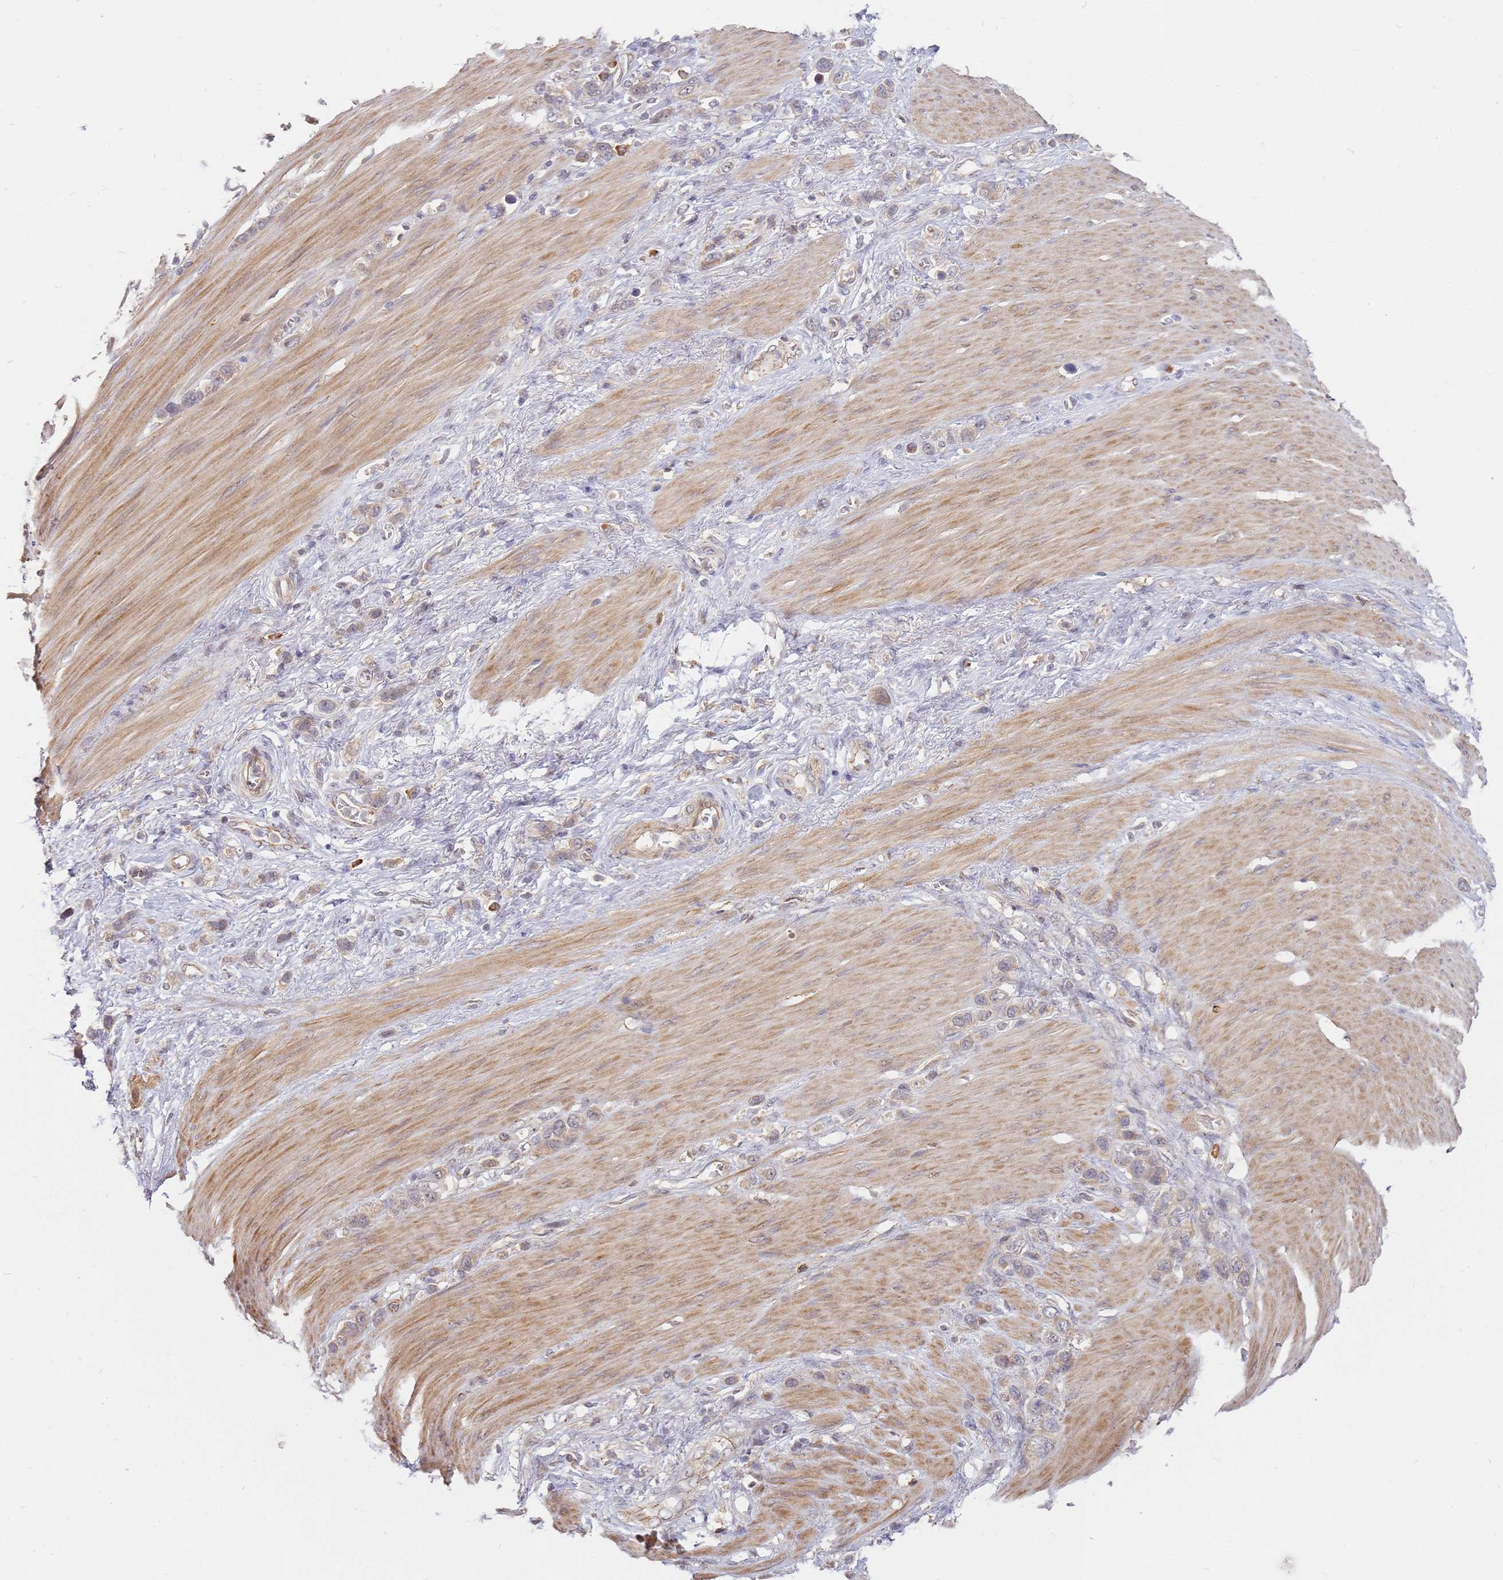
{"staining": {"intensity": "weak", "quantity": "25%-75%", "location": "cytoplasmic/membranous"}, "tissue": "stomach cancer", "cell_type": "Tumor cells", "image_type": "cancer", "snomed": [{"axis": "morphology", "description": "Adenocarcinoma, NOS"}, {"axis": "morphology", "description": "Adenocarcinoma, High grade"}, {"axis": "topography", "description": "Stomach, upper"}, {"axis": "topography", "description": "Stomach, lower"}], "caption": "Human stomach cancer (adenocarcinoma (high-grade)) stained with a protein marker demonstrates weak staining in tumor cells.", "gene": "MPEG1", "patient": {"sex": "female", "age": 65}}